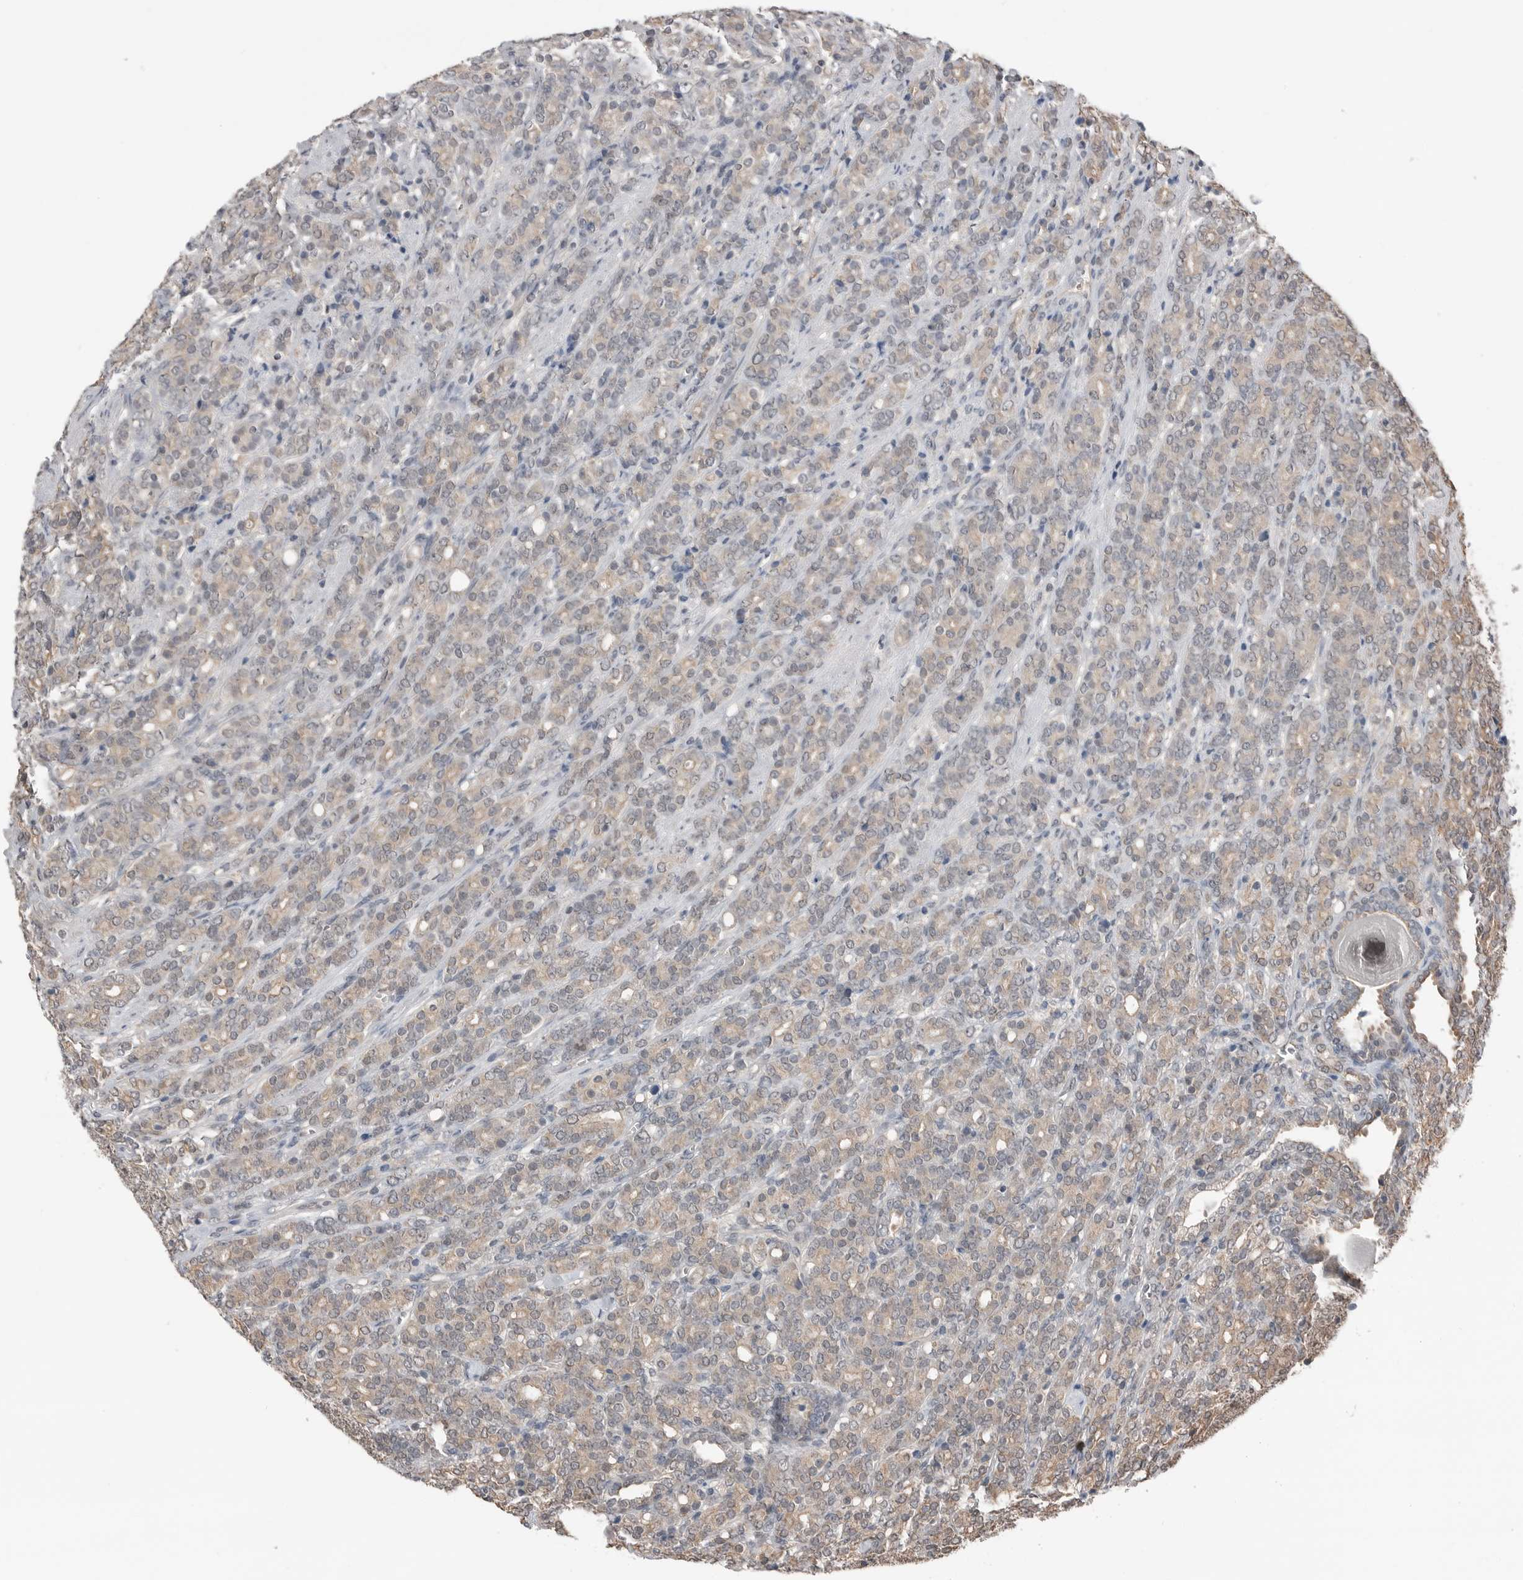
{"staining": {"intensity": "weak", "quantity": "25%-75%", "location": "cytoplasmic/membranous"}, "tissue": "prostate cancer", "cell_type": "Tumor cells", "image_type": "cancer", "snomed": [{"axis": "morphology", "description": "Adenocarcinoma, High grade"}, {"axis": "topography", "description": "Prostate"}], "caption": "Tumor cells reveal low levels of weak cytoplasmic/membranous staining in about 25%-75% of cells in human prostate adenocarcinoma (high-grade).", "gene": "PEAK1", "patient": {"sex": "male", "age": 62}}